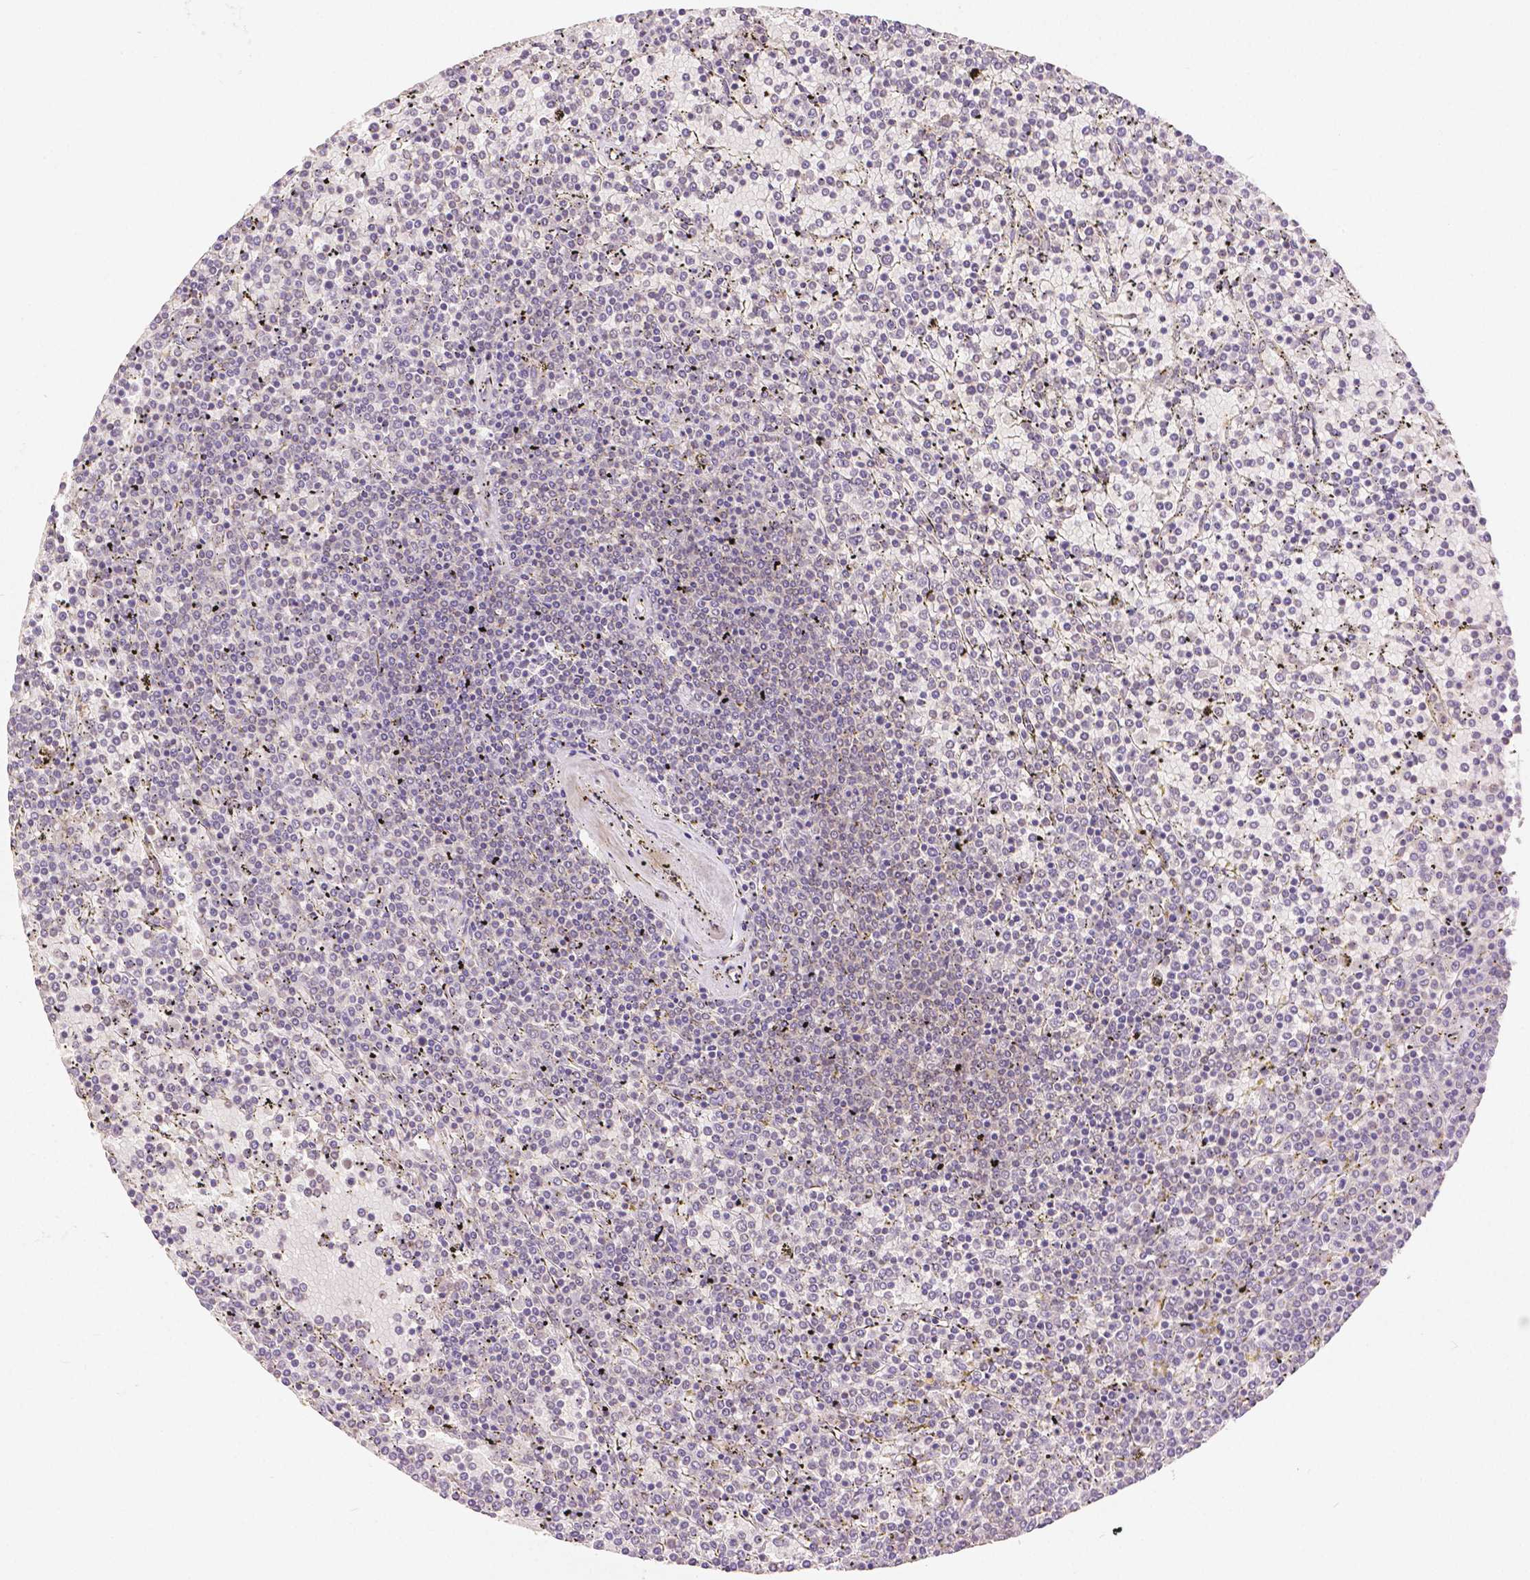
{"staining": {"intensity": "negative", "quantity": "none", "location": "none"}, "tissue": "lymphoma", "cell_type": "Tumor cells", "image_type": "cancer", "snomed": [{"axis": "morphology", "description": "Malignant lymphoma, non-Hodgkin's type, Low grade"}, {"axis": "topography", "description": "Spleen"}], "caption": "High magnification brightfield microscopy of low-grade malignant lymphoma, non-Hodgkin's type stained with DAB (brown) and counterstained with hematoxylin (blue): tumor cells show no significant positivity. (Immunohistochemistry, brightfield microscopy, high magnification).", "gene": "RHOT1", "patient": {"sex": "female", "age": 77}}